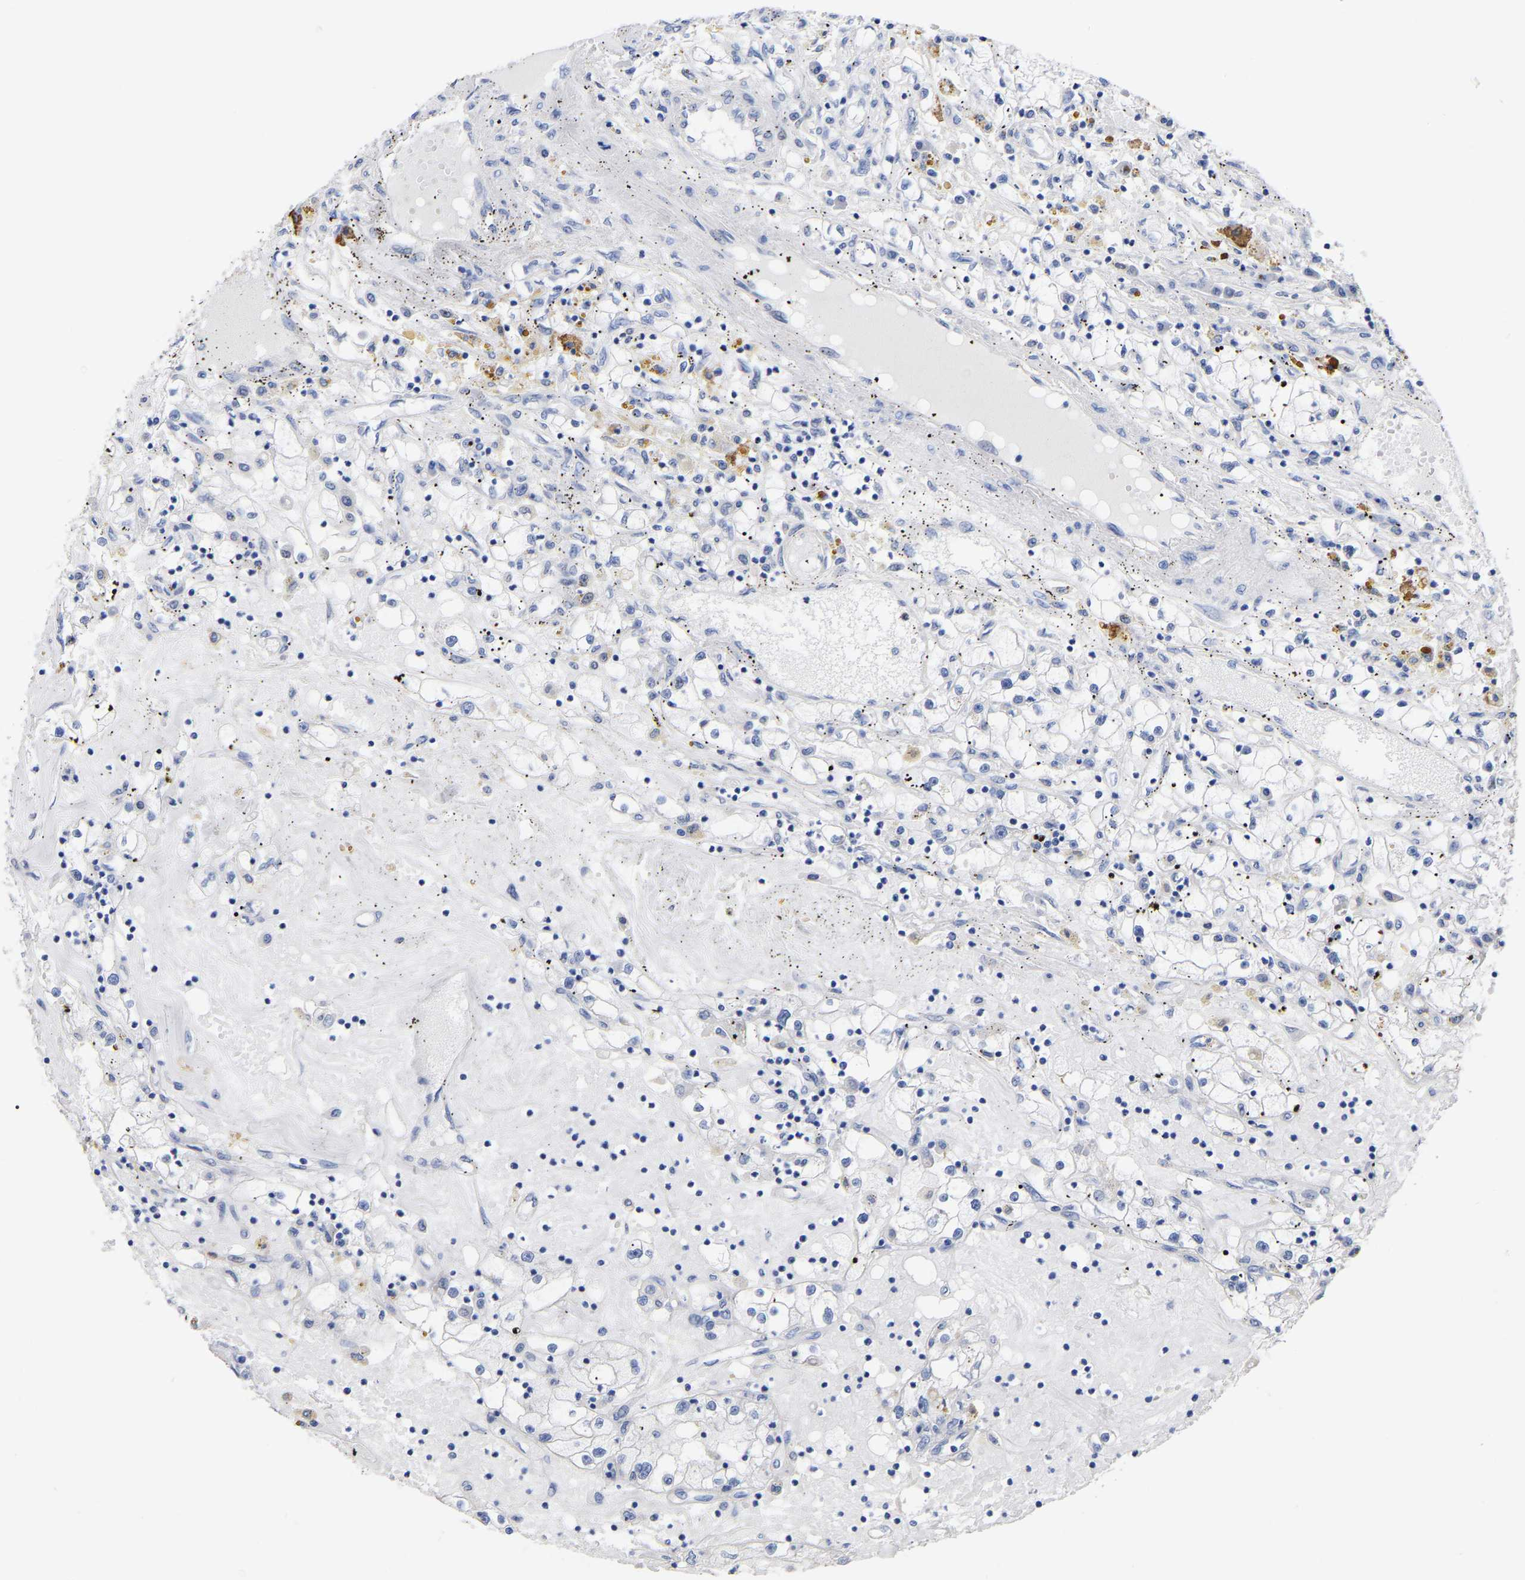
{"staining": {"intensity": "negative", "quantity": "none", "location": "none"}, "tissue": "renal cancer", "cell_type": "Tumor cells", "image_type": "cancer", "snomed": [{"axis": "morphology", "description": "Adenocarcinoma, NOS"}, {"axis": "topography", "description": "Kidney"}], "caption": "High magnification brightfield microscopy of renal cancer (adenocarcinoma) stained with DAB (brown) and counterstained with hematoxylin (blue): tumor cells show no significant positivity.", "gene": "ANXA13", "patient": {"sex": "male", "age": 56}}